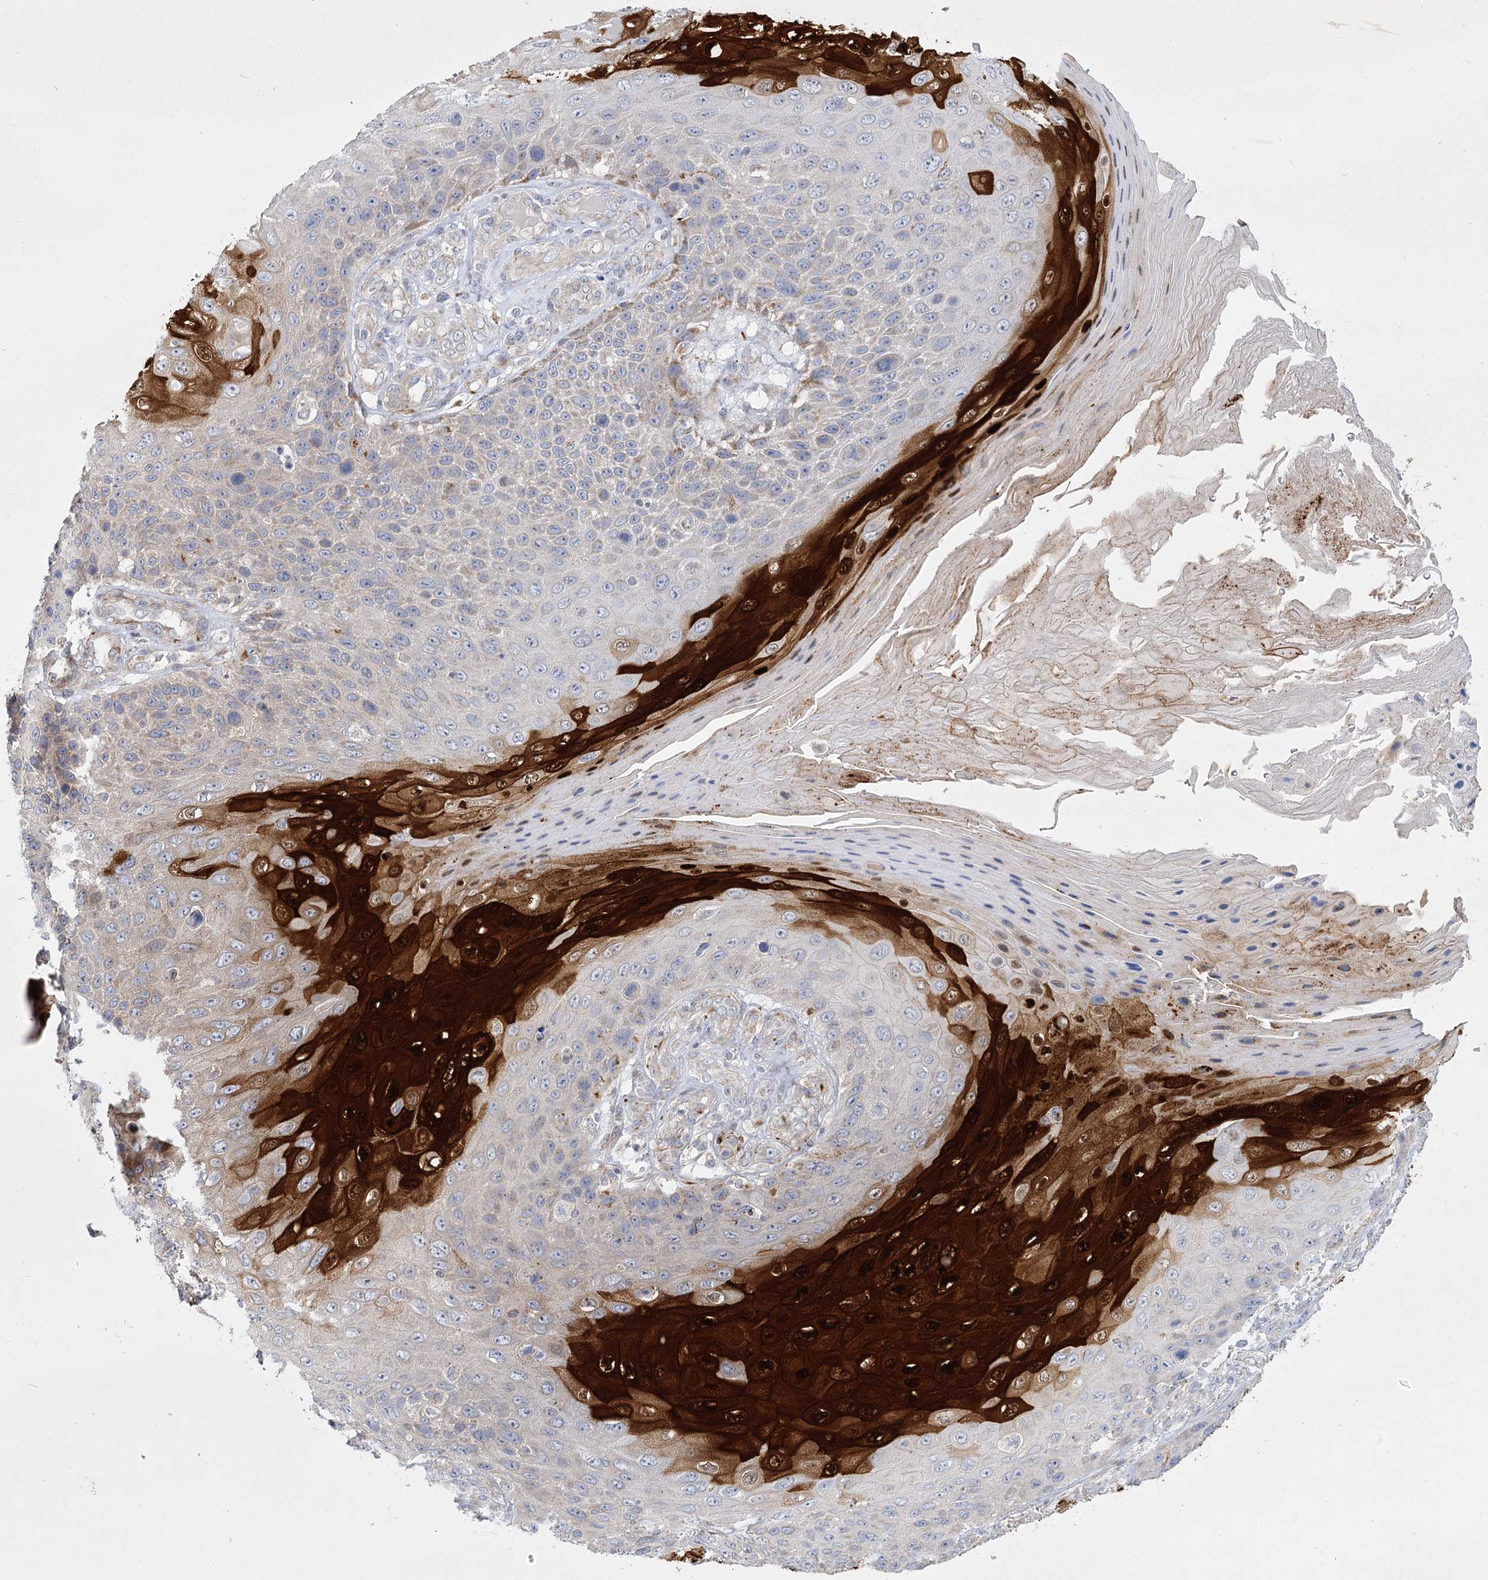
{"staining": {"intensity": "moderate", "quantity": "25%-75%", "location": "cytoplasmic/membranous"}, "tissue": "skin cancer", "cell_type": "Tumor cells", "image_type": "cancer", "snomed": [{"axis": "morphology", "description": "Squamous cell carcinoma, NOS"}, {"axis": "topography", "description": "Skin"}], "caption": "Skin squamous cell carcinoma stained with a brown dye demonstrates moderate cytoplasmic/membranous positive expression in about 25%-75% of tumor cells.", "gene": "DHTKD1", "patient": {"sex": "female", "age": 88}}